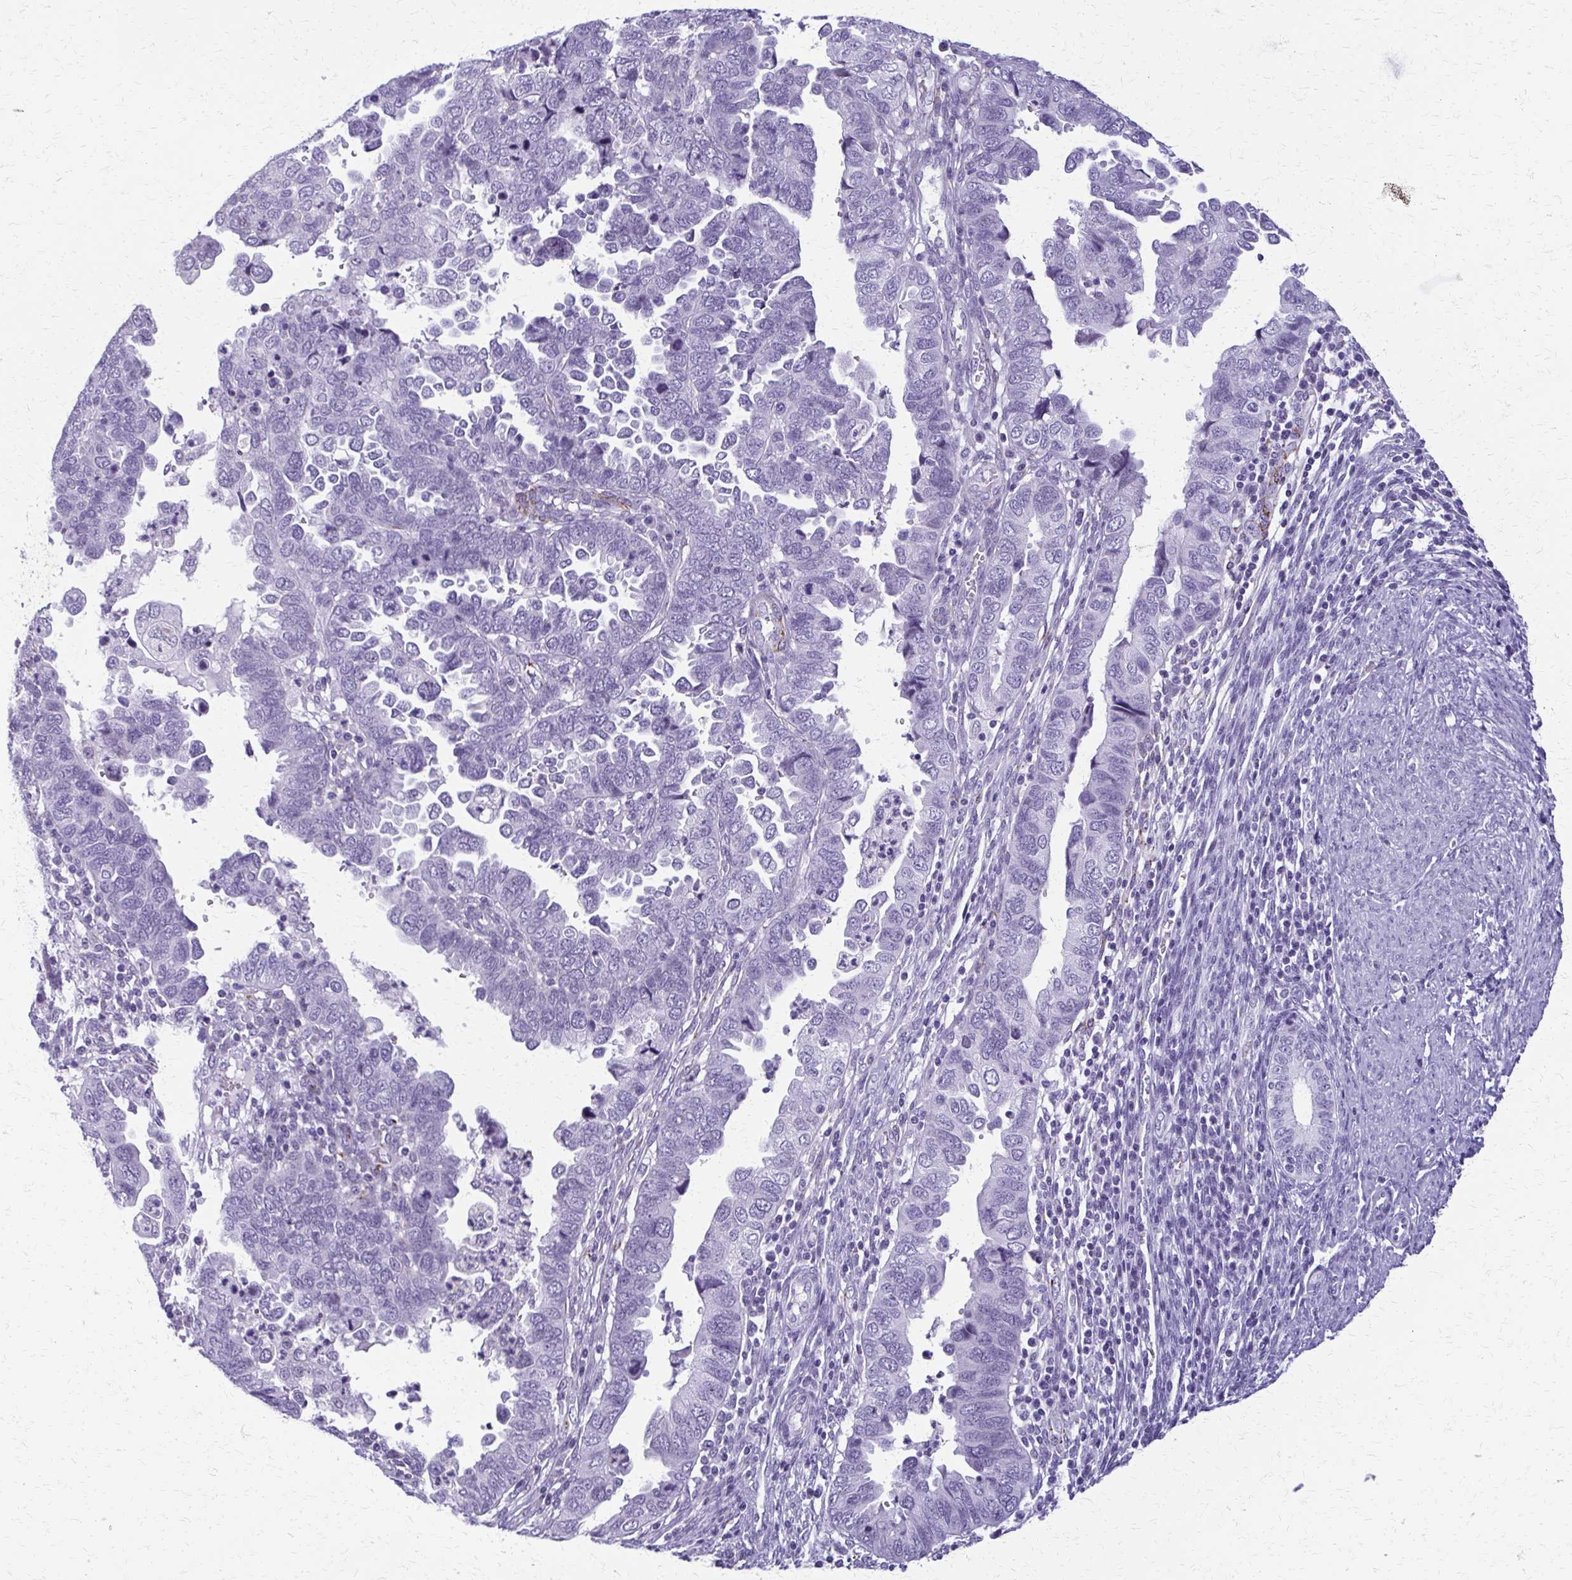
{"staining": {"intensity": "negative", "quantity": "none", "location": "none"}, "tissue": "endometrial cancer", "cell_type": "Tumor cells", "image_type": "cancer", "snomed": [{"axis": "morphology", "description": "Adenocarcinoma, NOS"}, {"axis": "topography", "description": "Endometrium"}], "caption": "IHC photomicrograph of adenocarcinoma (endometrial) stained for a protein (brown), which demonstrates no expression in tumor cells.", "gene": "FAM162B", "patient": {"sex": "female", "age": 79}}